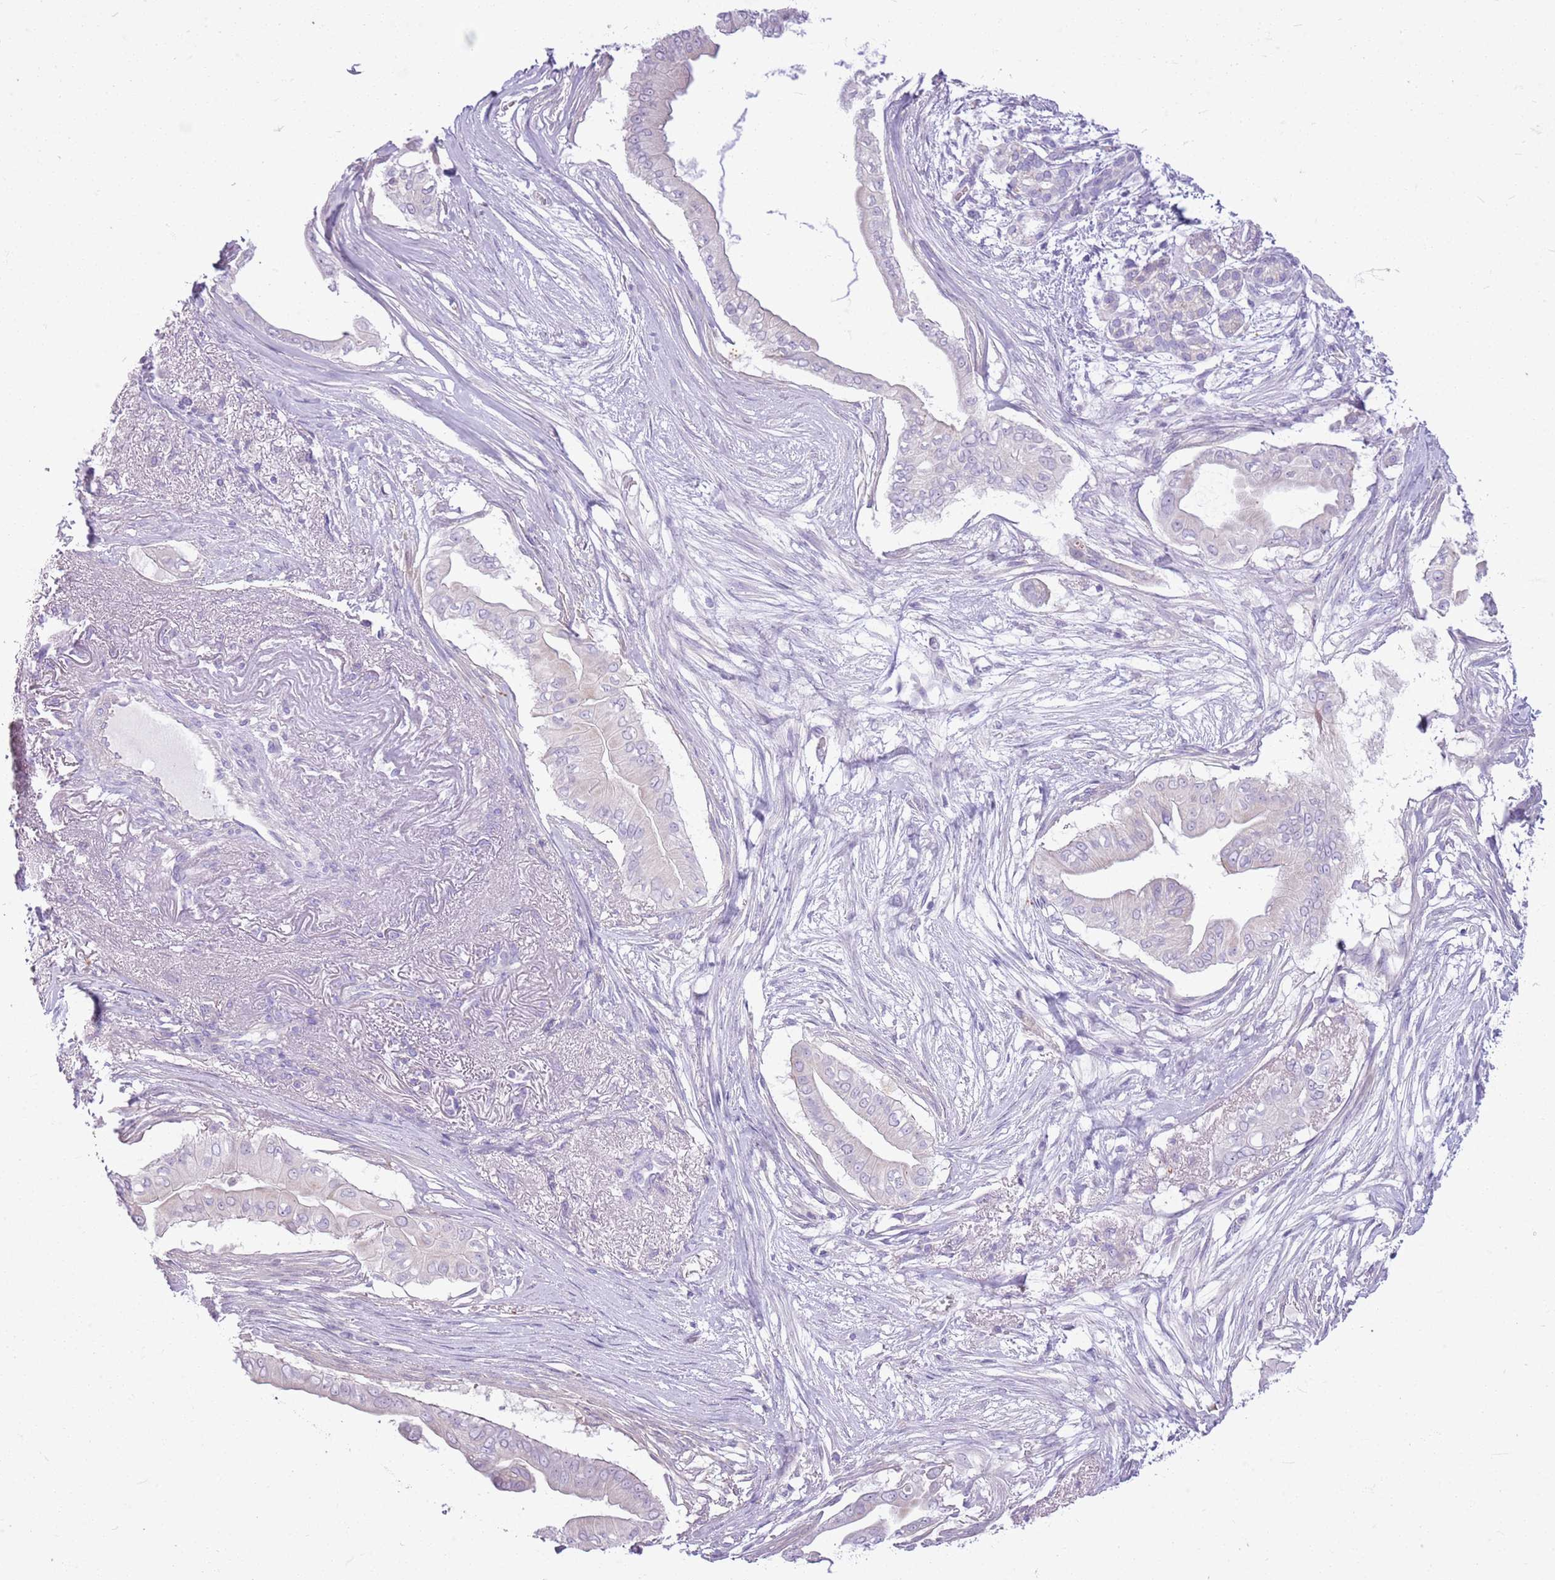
{"staining": {"intensity": "negative", "quantity": "none", "location": "none"}, "tissue": "pancreatic cancer", "cell_type": "Tumor cells", "image_type": "cancer", "snomed": [{"axis": "morphology", "description": "Adenocarcinoma, NOS"}, {"axis": "topography", "description": "Pancreas"}], "caption": "IHC of pancreatic cancer shows no expression in tumor cells.", "gene": "CNPPD1", "patient": {"sex": "male", "age": 71}}